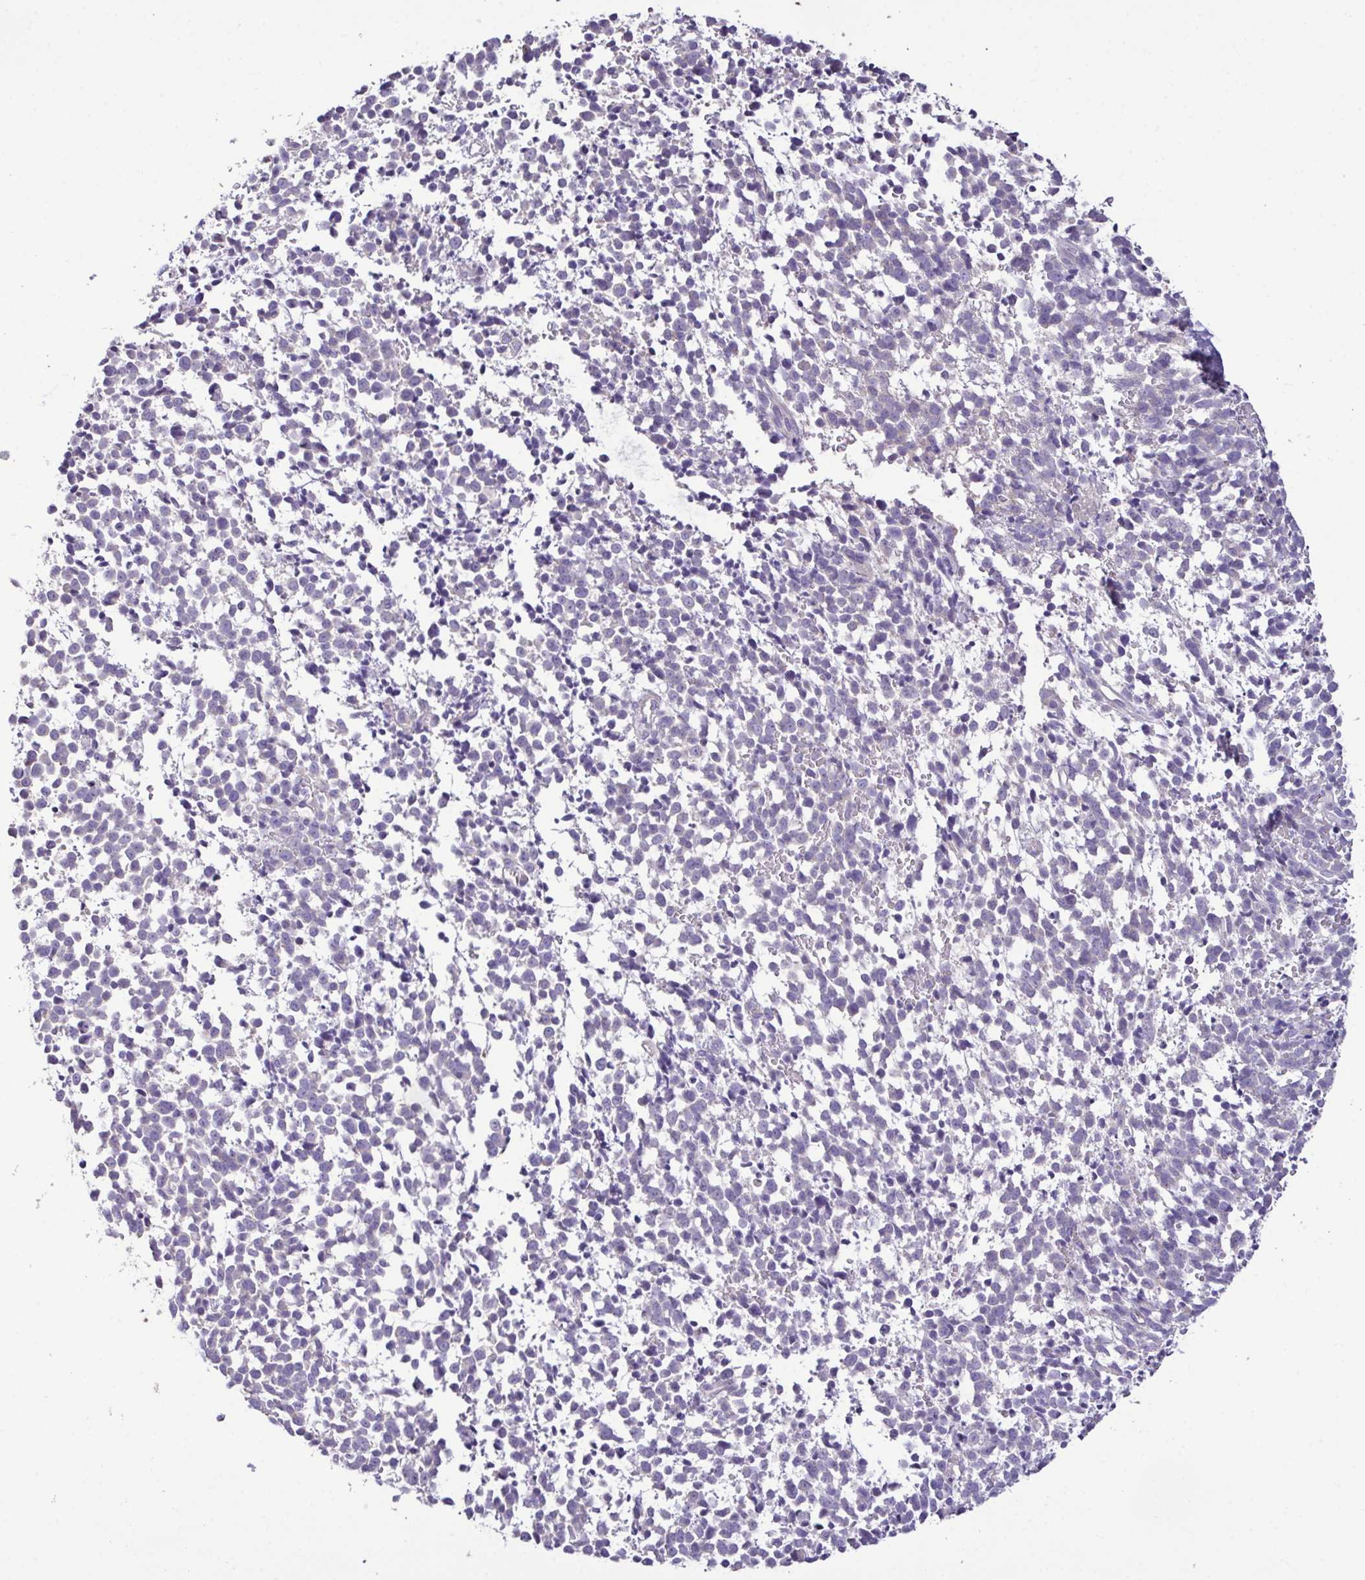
{"staining": {"intensity": "negative", "quantity": "none", "location": "none"}, "tissue": "melanoma", "cell_type": "Tumor cells", "image_type": "cancer", "snomed": [{"axis": "morphology", "description": "Malignant melanoma, NOS"}, {"axis": "topography", "description": "Skin"}], "caption": "DAB (3,3'-diaminobenzidine) immunohistochemical staining of melanoma reveals no significant staining in tumor cells.", "gene": "MARCO", "patient": {"sex": "female", "age": 70}}